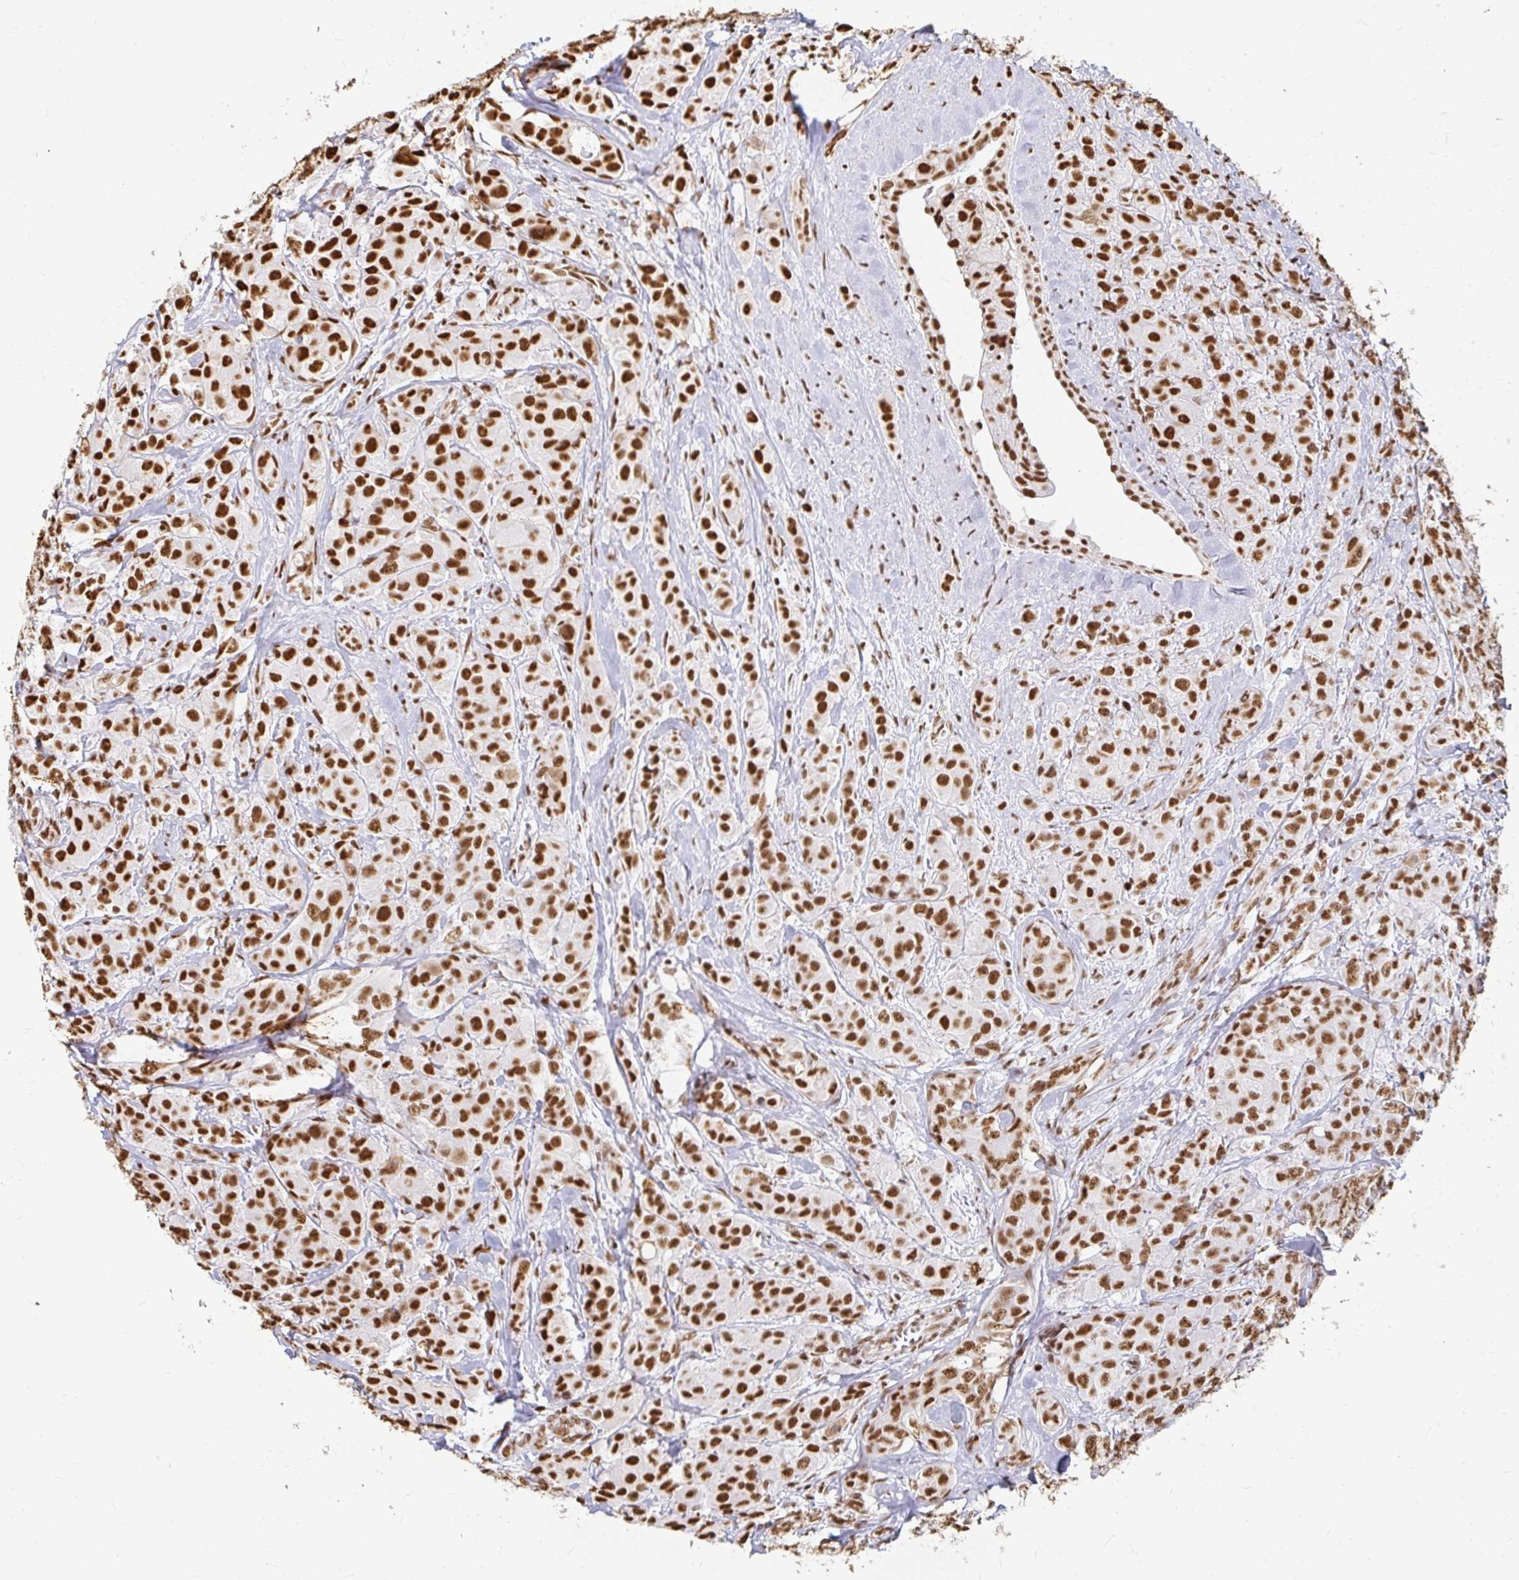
{"staining": {"intensity": "strong", "quantity": ">75%", "location": "nuclear"}, "tissue": "breast cancer", "cell_type": "Tumor cells", "image_type": "cancer", "snomed": [{"axis": "morphology", "description": "Normal tissue, NOS"}, {"axis": "morphology", "description": "Duct carcinoma"}, {"axis": "topography", "description": "Breast"}], "caption": "This photomicrograph exhibits intraductal carcinoma (breast) stained with immunohistochemistry (IHC) to label a protein in brown. The nuclear of tumor cells show strong positivity for the protein. Nuclei are counter-stained blue.", "gene": "HNRNPU", "patient": {"sex": "female", "age": 43}}